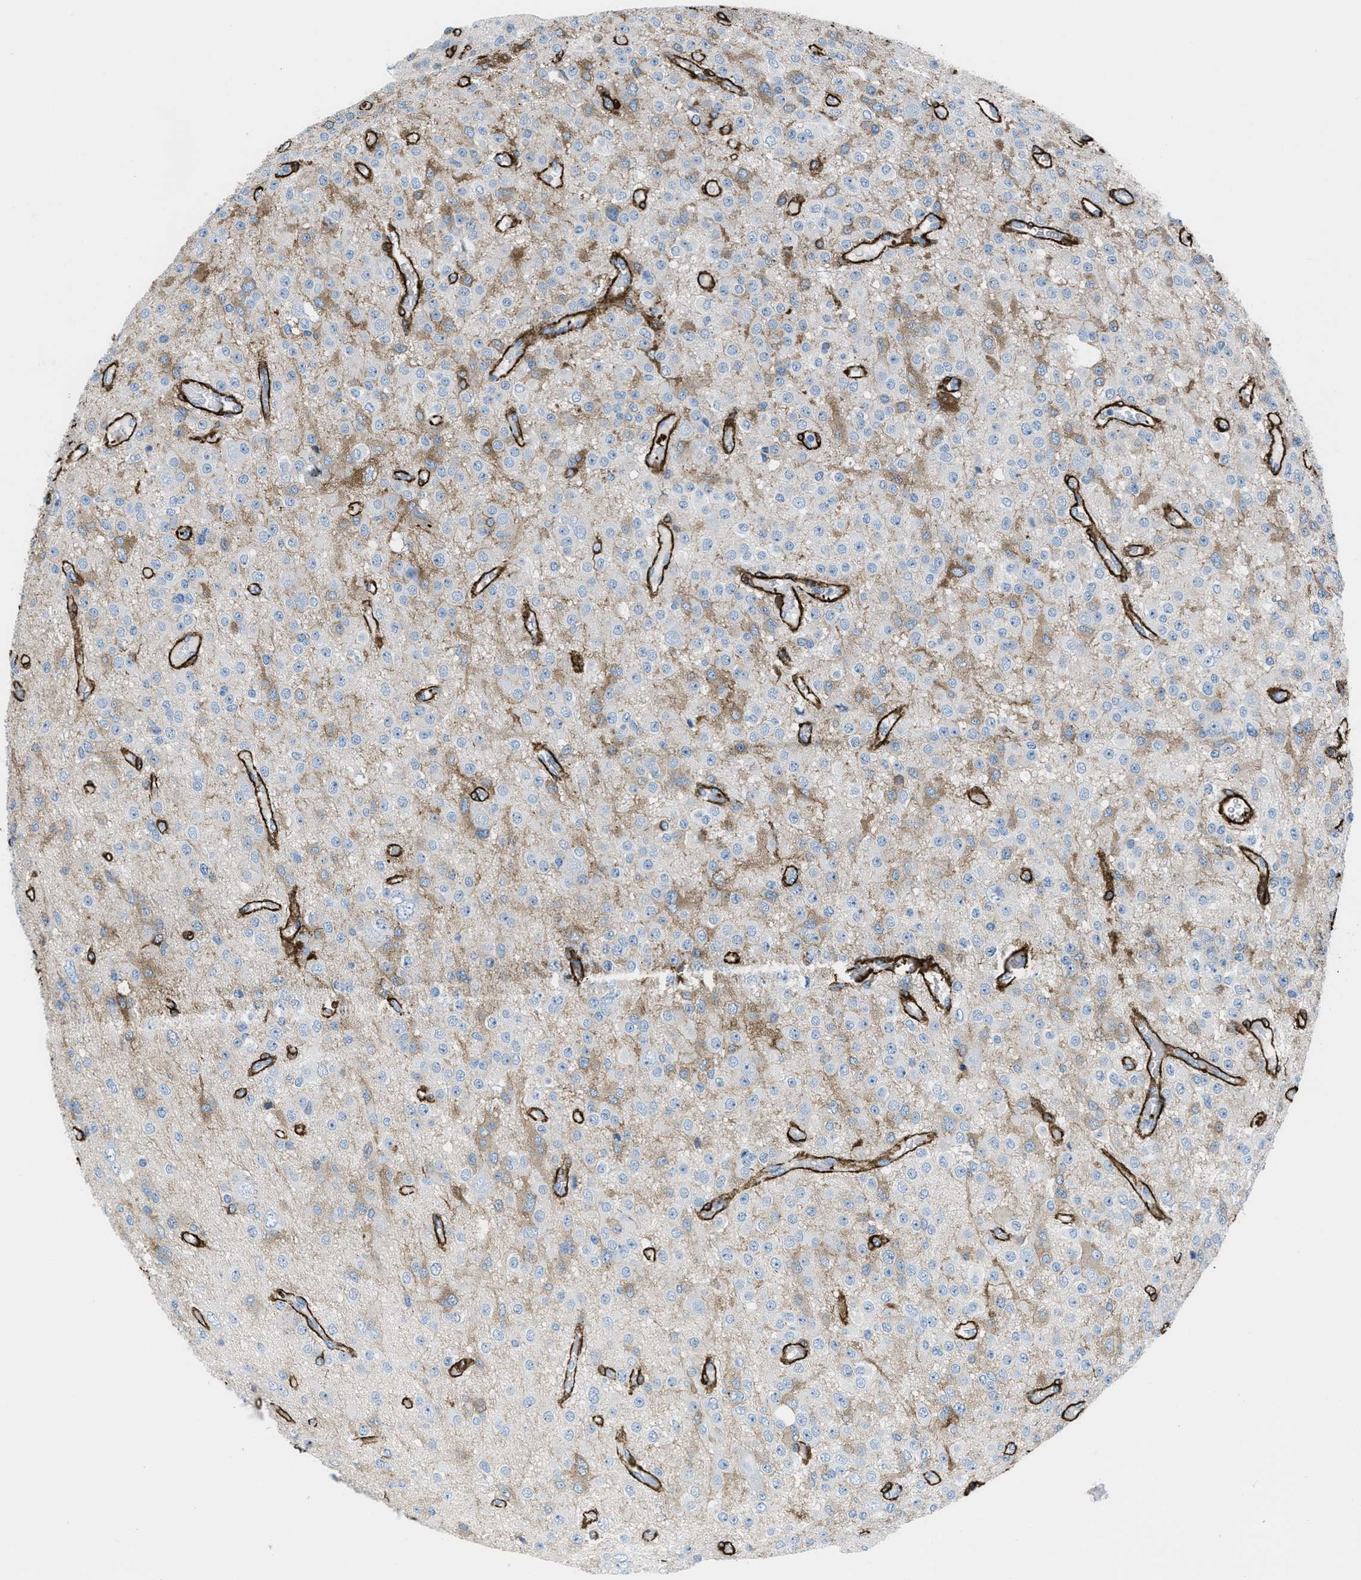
{"staining": {"intensity": "moderate", "quantity": "<25%", "location": "cytoplasmic/membranous"}, "tissue": "glioma", "cell_type": "Tumor cells", "image_type": "cancer", "snomed": [{"axis": "morphology", "description": "Glioma, malignant, Low grade"}, {"axis": "topography", "description": "Brain"}], "caption": "Tumor cells display low levels of moderate cytoplasmic/membranous expression in approximately <25% of cells in human malignant glioma (low-grade).", "gene": "CALD1", "patient": {"sex": "male", "age": 38}}